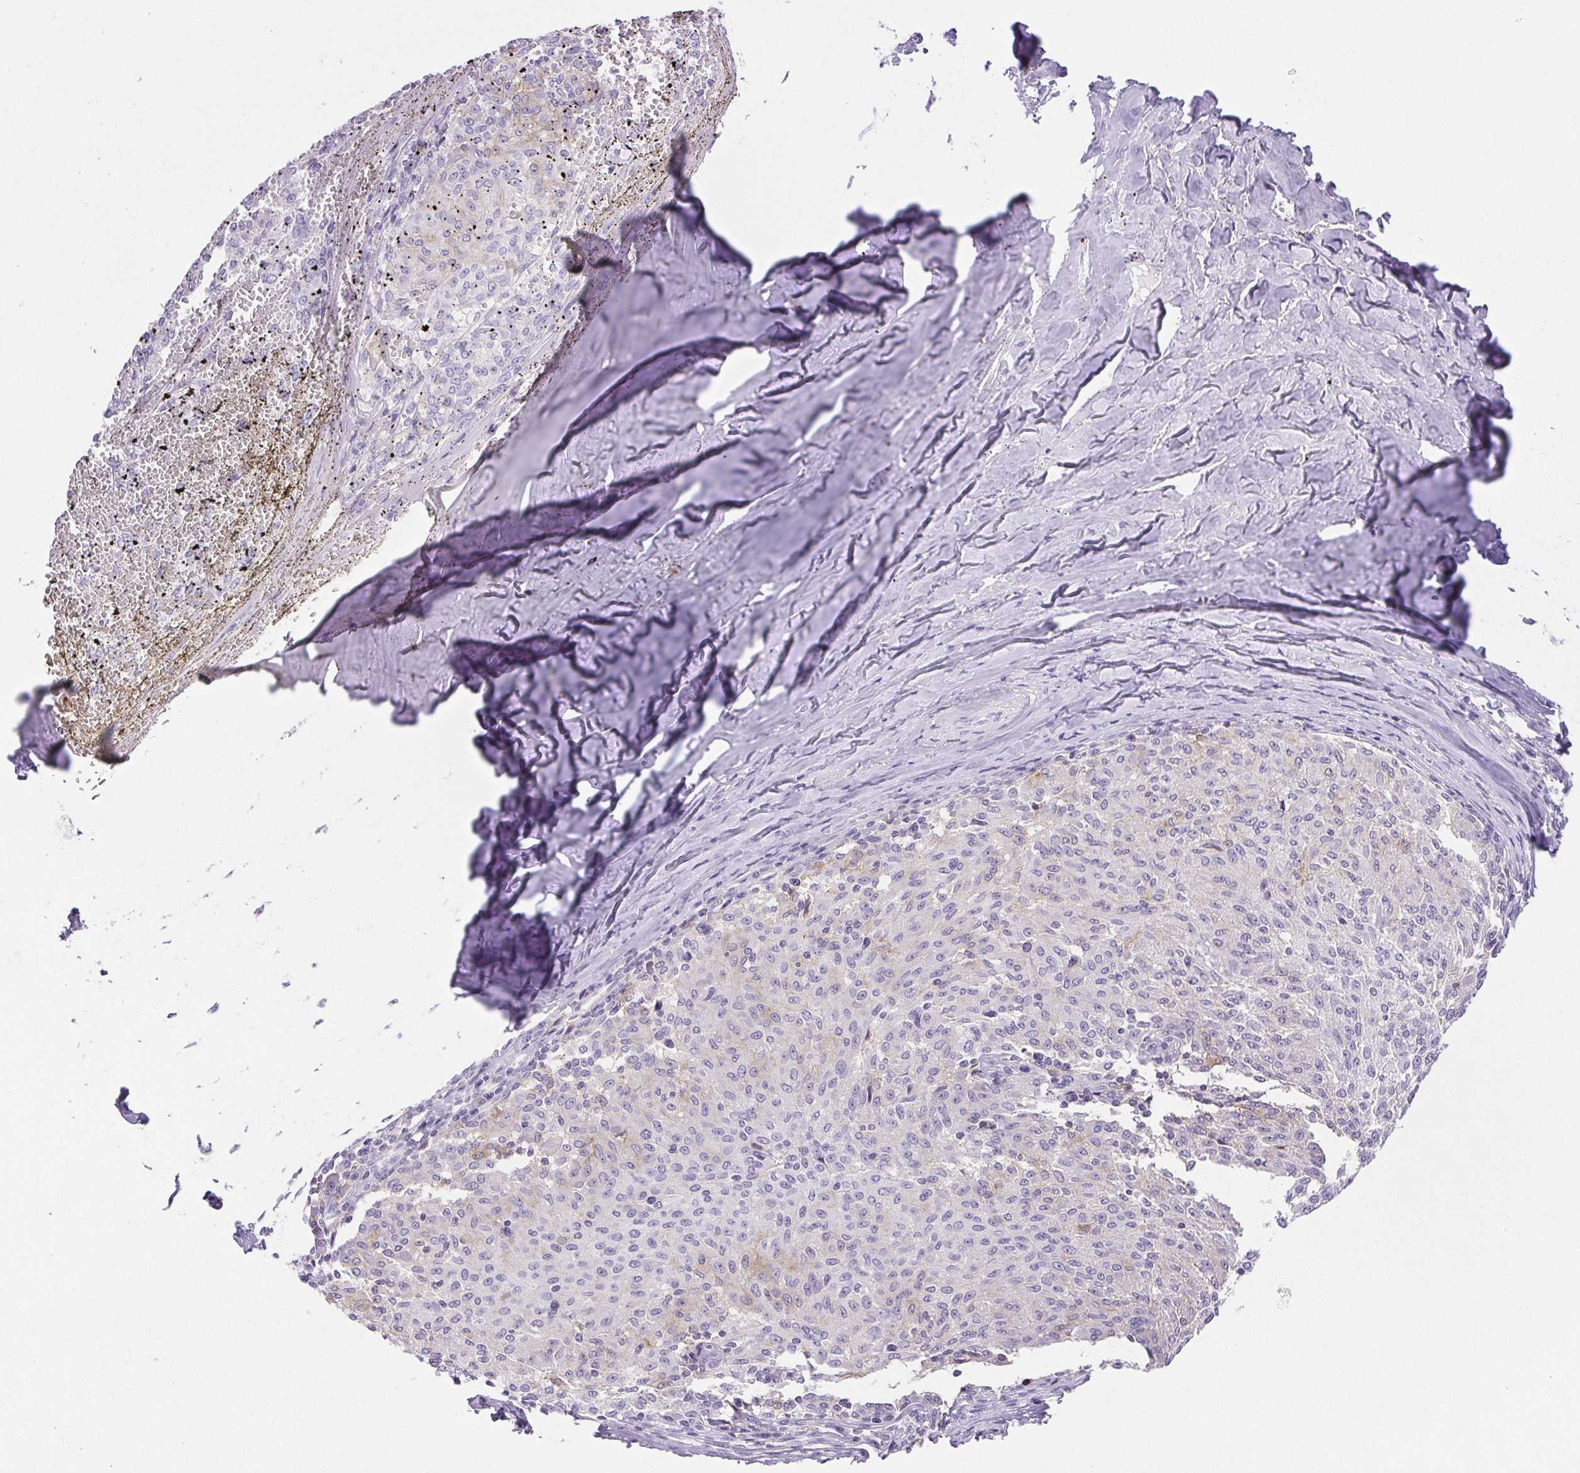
{"staining": {"intensity": "negative", "quantity": "none", "location": "none"}, "tissue": "melanoma", "cell_type": "Tumor cells", "image_type": "cancer", "snomed": [{"axis": "morphology", "description": "Malignant melanoma, NOS"}, {"axis": "topography", "description": "Skin"}], "caption": "Immunohistochemistry histopathology image of neoplastic tissue: human malignant melanoma stained with DAB displays no significant protein positivity in tumor cells.", "gene": "HLA-G", "patient": {"sex": "female", "age": 72}}